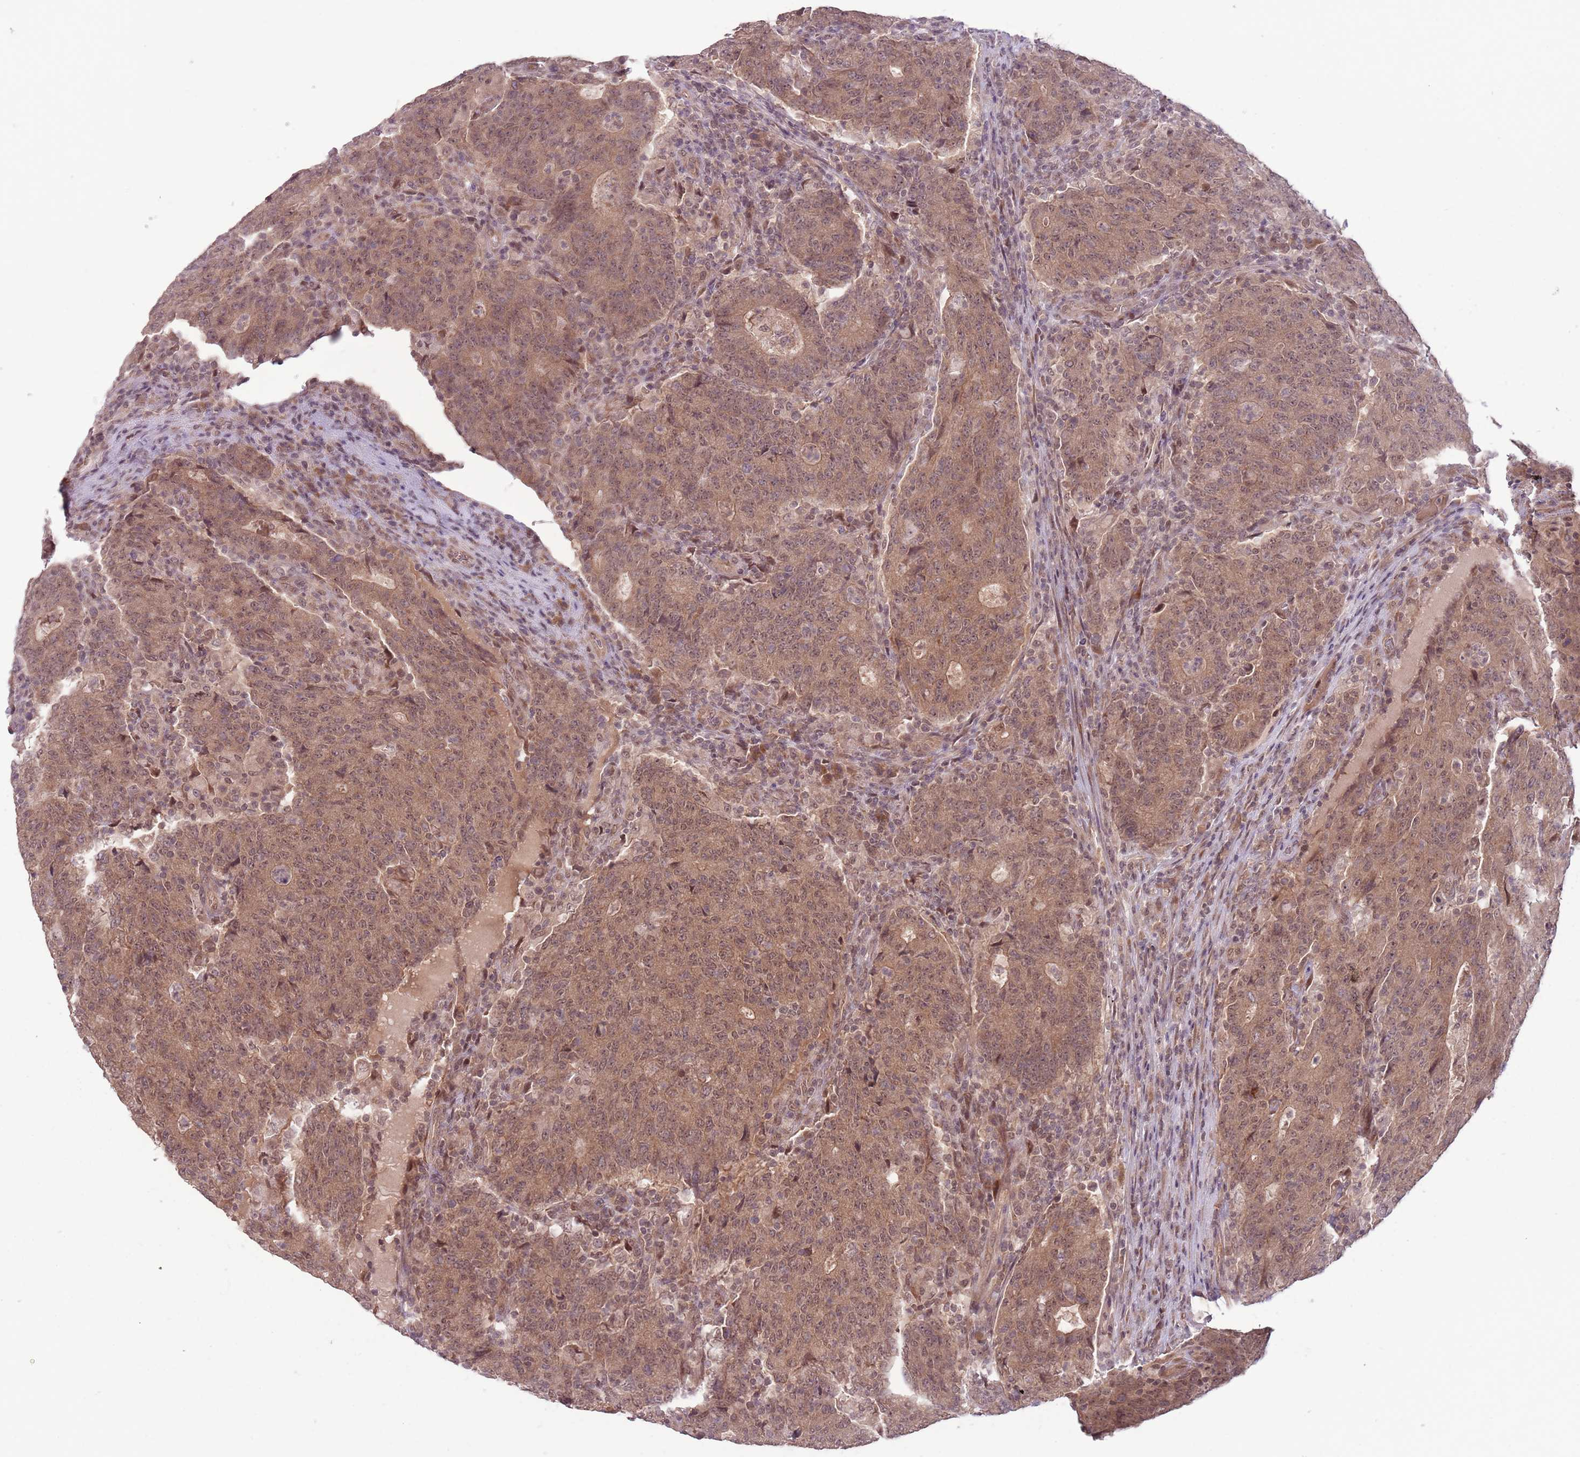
{"staining": {"intensity": "moderate", "quantity": ">75%", "location": "cytoplasmic/membranous"}, "tissue": "colorectal cancer", "cell_type": "Tumor cells", "image_type": "cancer", "snomed": [{"axis": "morphology", "description": "Adenocarcinoma, NOS"}, {"axis": "topography", "description": "Colon"}], "caption": "A histopathology image of human colorectal adenocarcinoma stained for a protein demonstrates moderate cytoplasmic/membranous brown staining in tumor cells.", "gene": "ADAMTS3", "patient": {"sex": "female", "age": 75}}